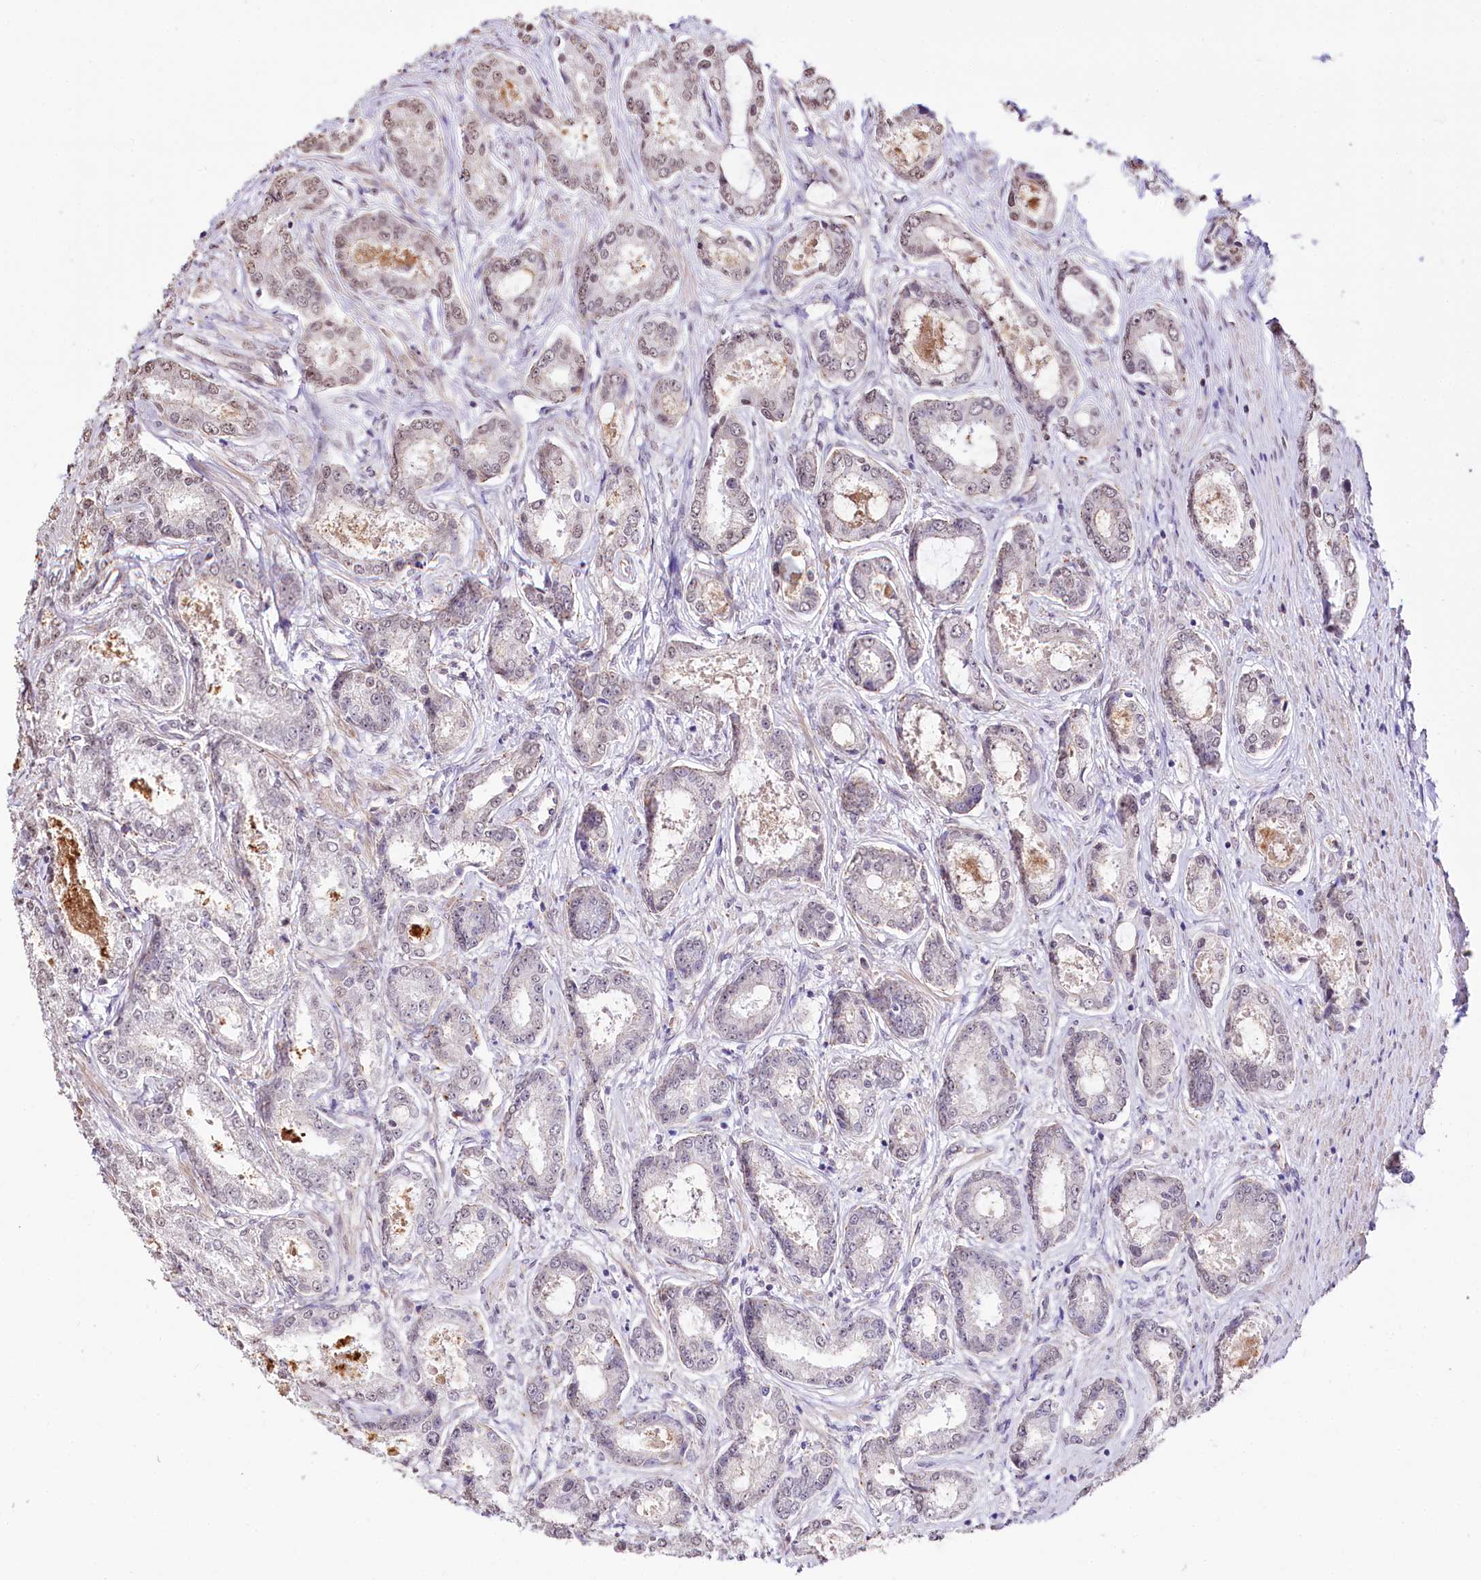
{"staining": {"intensity": "negative", "quantity": "none", "location": "none"}, "tissue": "prostate cancer", "cell_type": "Tumor cells", "image_type": "cancer", "snomed": [{"axis": "morphology", "description": "Adenocarcinoma, Low grade"}, {"axis": "topography", "description": "Prostate"}], "caption": "This is an IHC micrograph of human prostate cancer. There is no staining in tumor cells.", "gene": "ST7", "patient": {"sex": "male", "age": 68}}